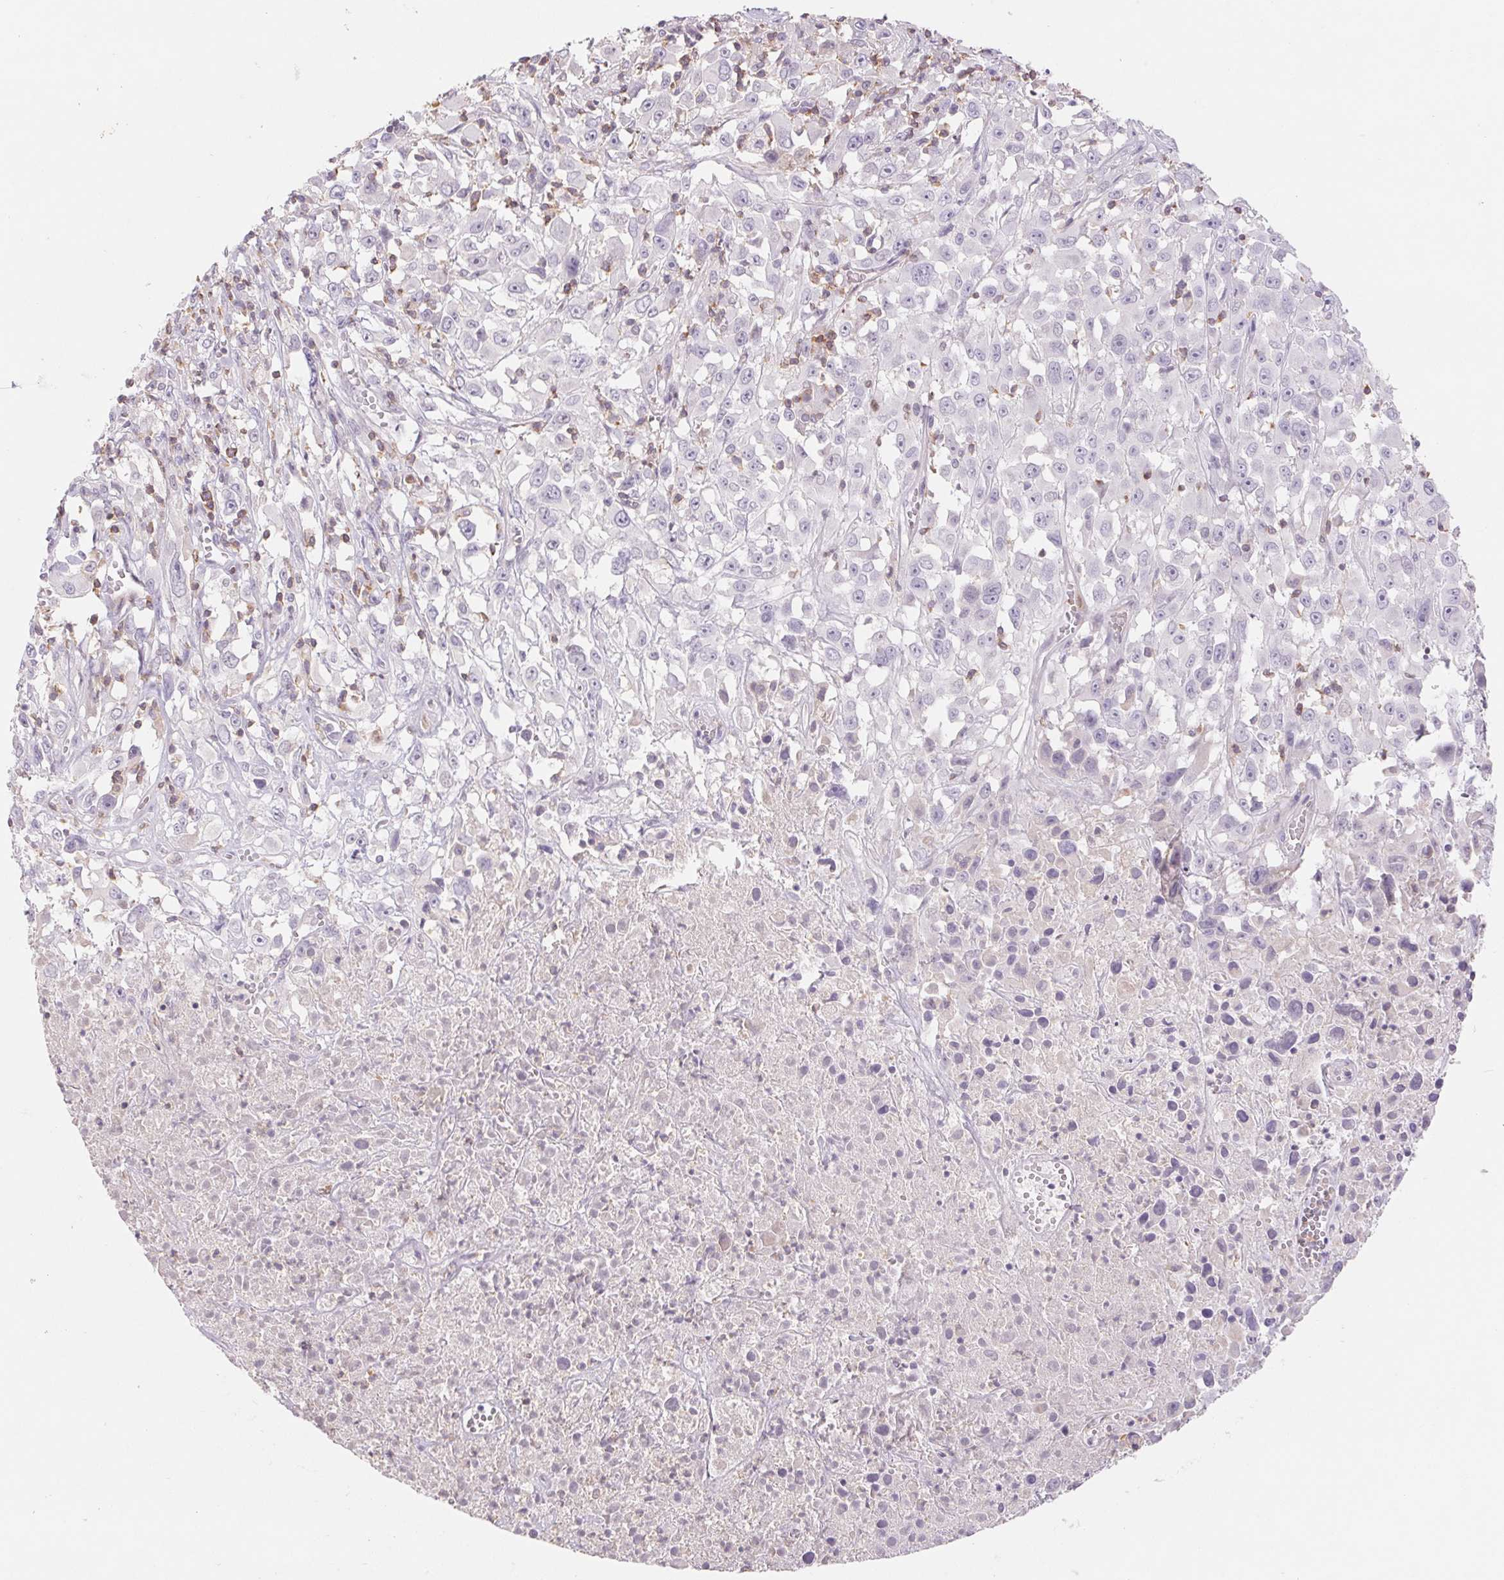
{"staining": {"intensity": "negative", "quantity": "none", "location": "none"}, "tissue": "melanoma", "cell_type": "Tumor cells", "image_type": "cancer", "snomed": [{"axis": "morphology", "description": "Malignant melanoma, Metastatic site"}, {"axis": "topography", "description": "Soft tissue"}], "caption": "Tumor cells are negative for brown protein staining in malignant melanoma (metastatic site).", "gene": "KIF26A", "patient": {"sex": "male", "age": 50}}